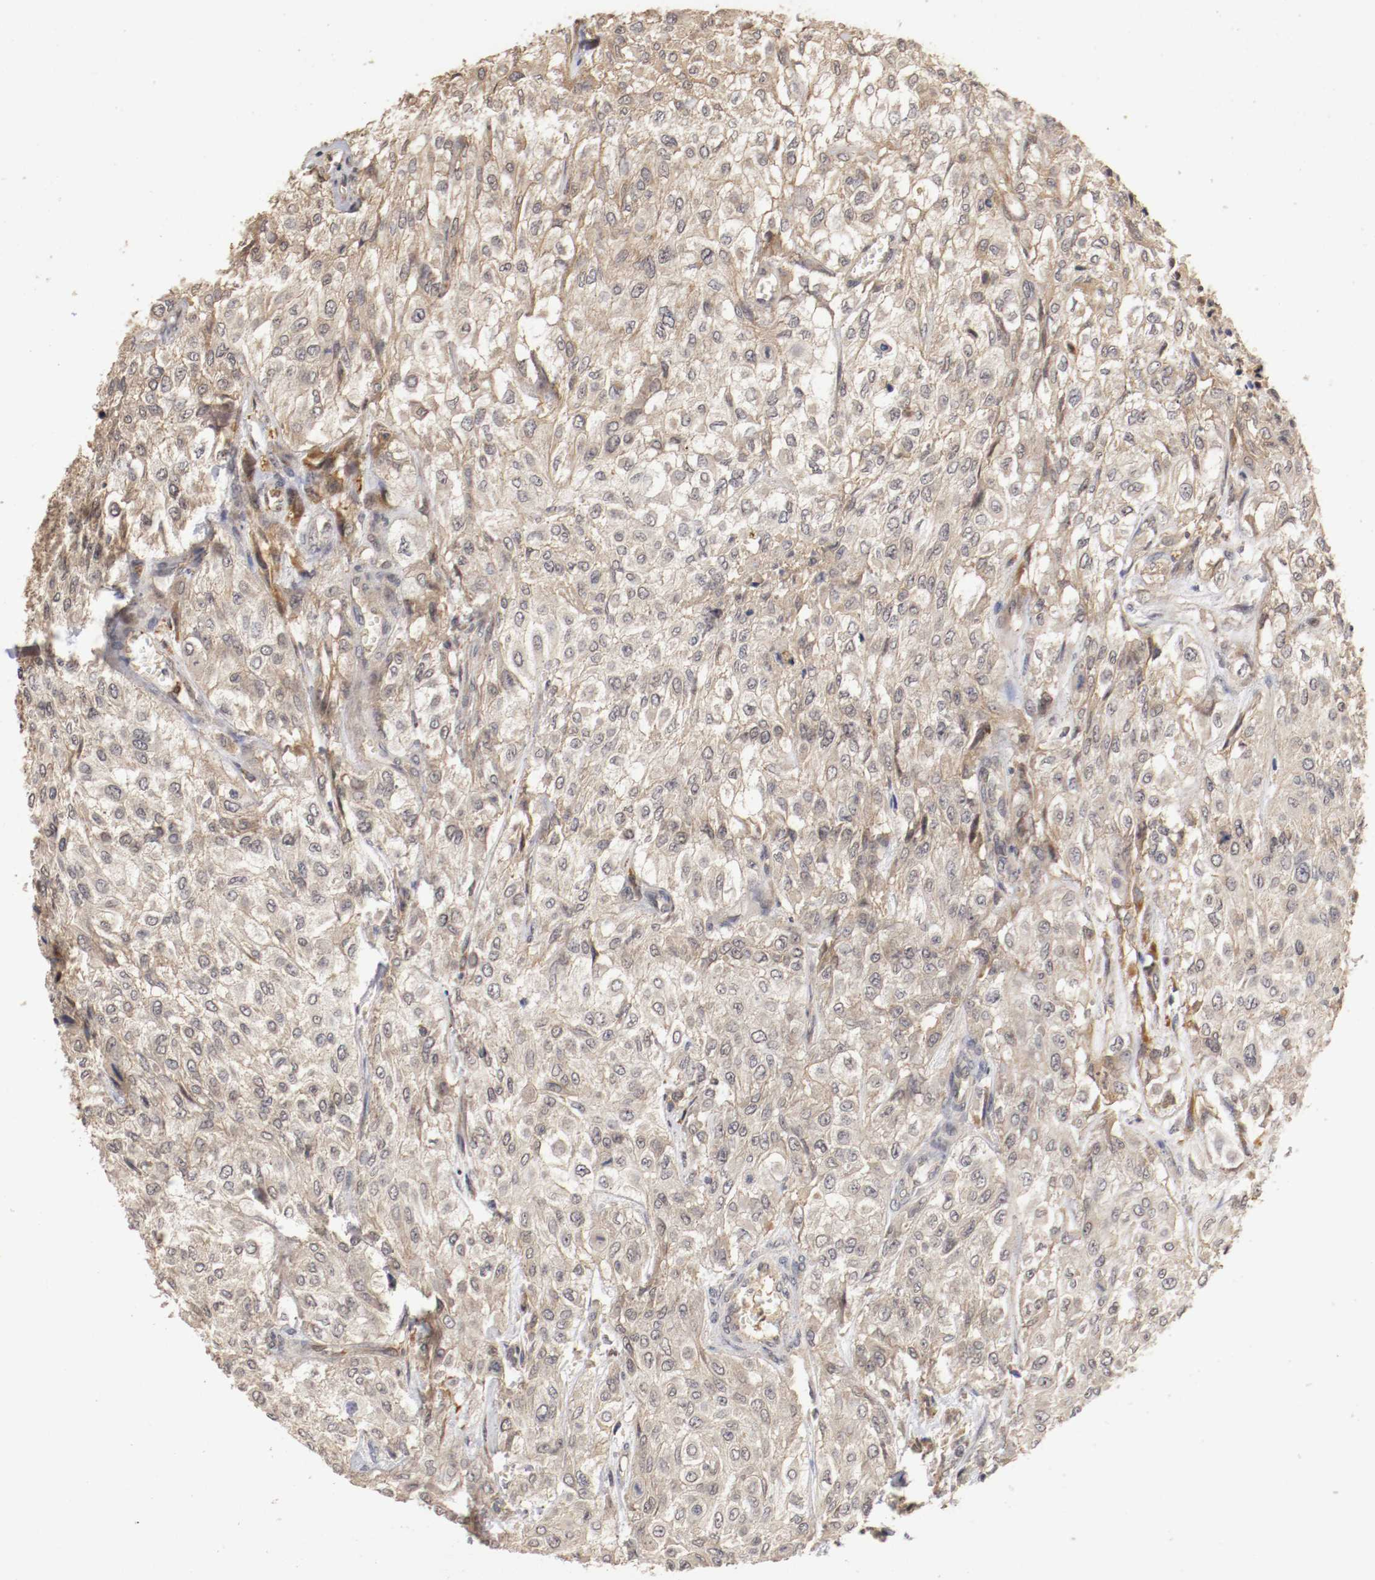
{"staining": {"intensity": "weak", "quantity": ">75%", "location": "cytoplasmic/membranous,nuclear"}, "tissue": "urothelial cancer", "cell_type": "Tumor cells", "image_type": "cancer", "snomed": [{"axis": "morphology", "description": "Urothelial carcinoma, High grade"}, {"axis": "topography", "description": "Urinary bladder"}], "caption": "Immunohistochemistry (IHC) image of human urothelial cancer stained for a protein (brown), which shows low levels of weak cytoplasmic/membranous and nuclear positivity in about >75% of tumor cells.", "gene": "TNFRSF1B", "patient": {"sex": "male", "age": 57}}